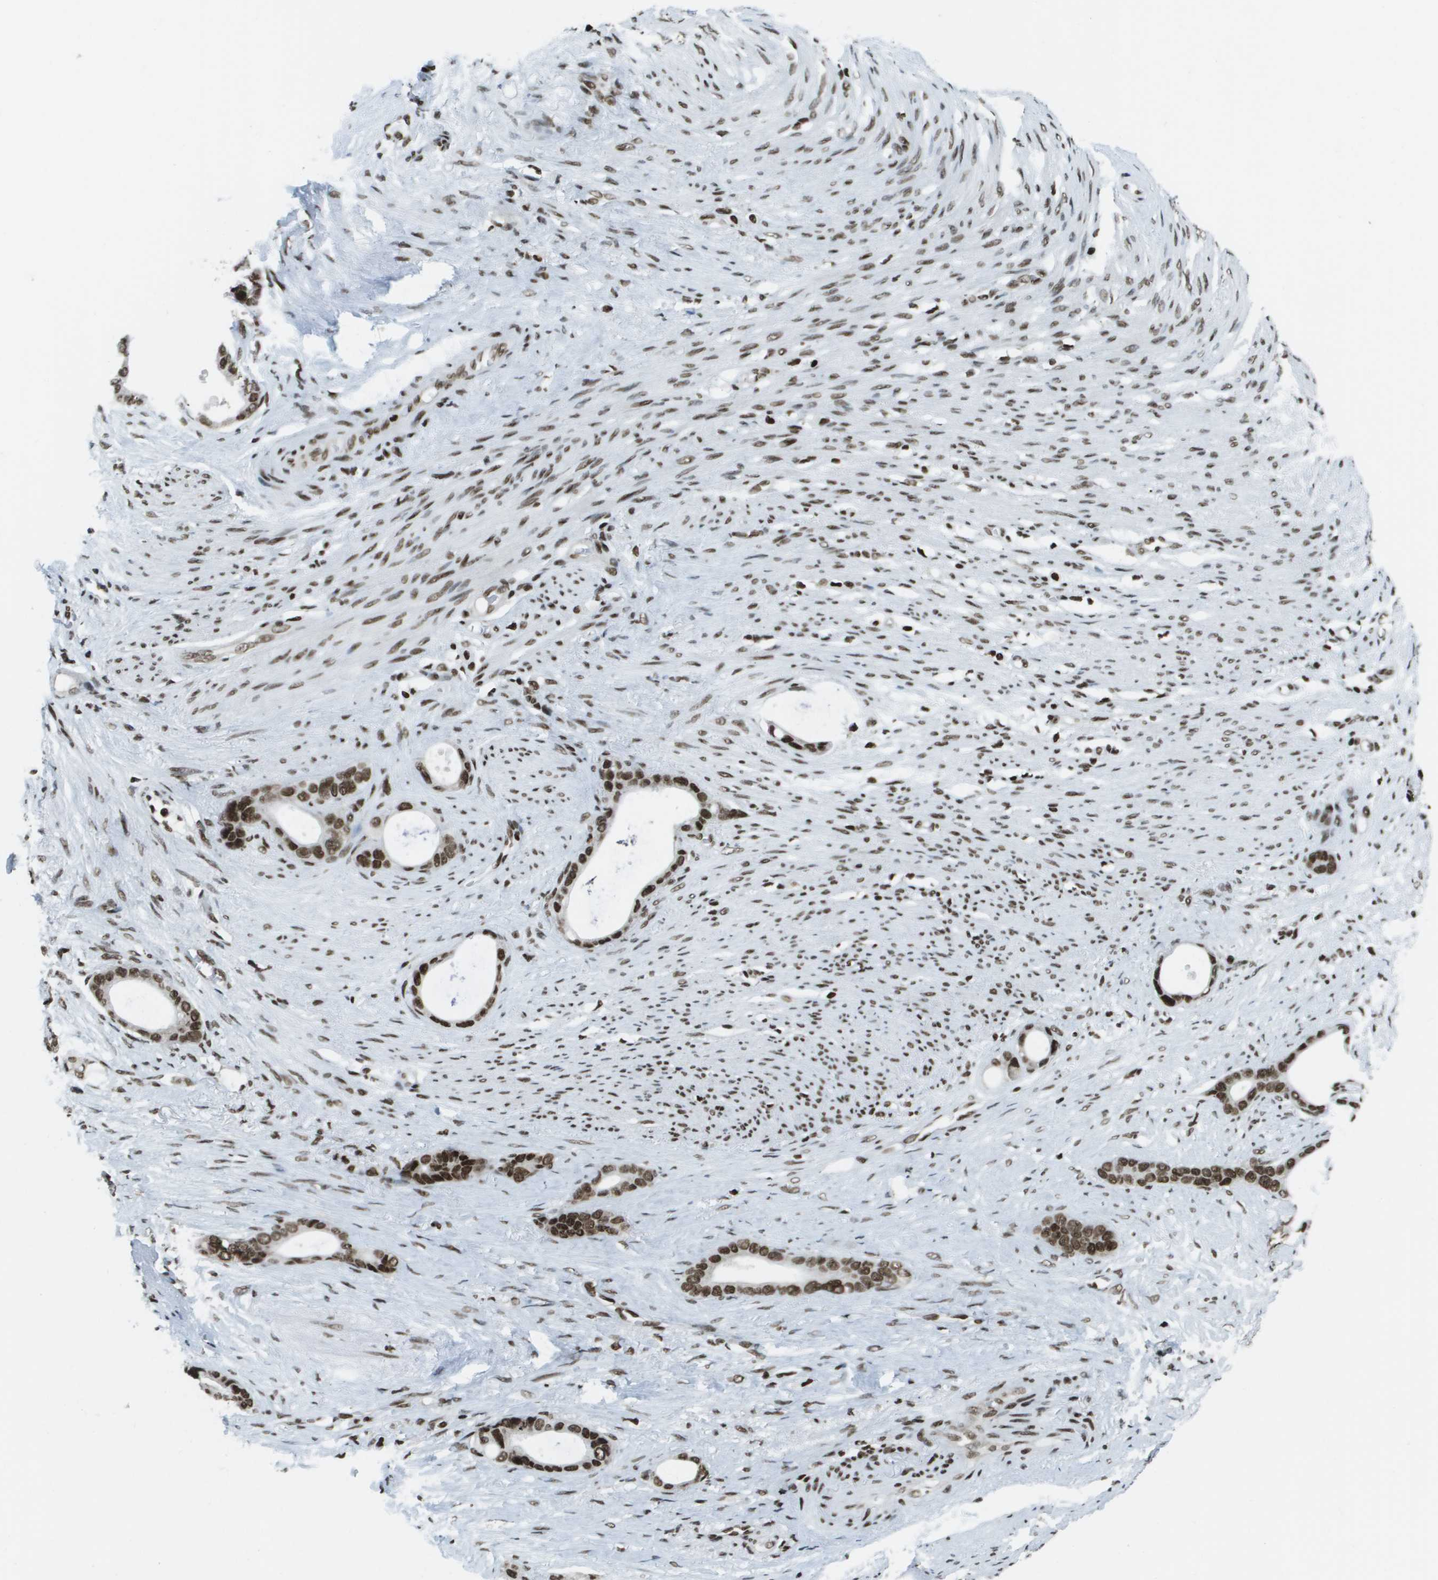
{"staining": {"intensity": "strong", "quantity": ">75%", "location": "nuclear"}, "tissue": "stomach cancer", "cell_type": "Tumor cells", "image_type": "cancer", "snomed": [{"axis": "morphology", "description": "Adenocarcinoma, NOS"}, {"axis": "topography", "description": "Stomach"}], "caption": "High-power microscopy captured an immunohistochemistry photomicrograph of adenocarcinoma (stomach), revealing strong nuclear expression in approximately >75% of tumor cells. (Stains: DAB (3,3'-diaminobenzidine) in brown, nuclei in blue, Microscopy: brightfield microscopy at high magnification).", "gene": "GLYR1", "patient": {"sex": "female", "age": 75}}